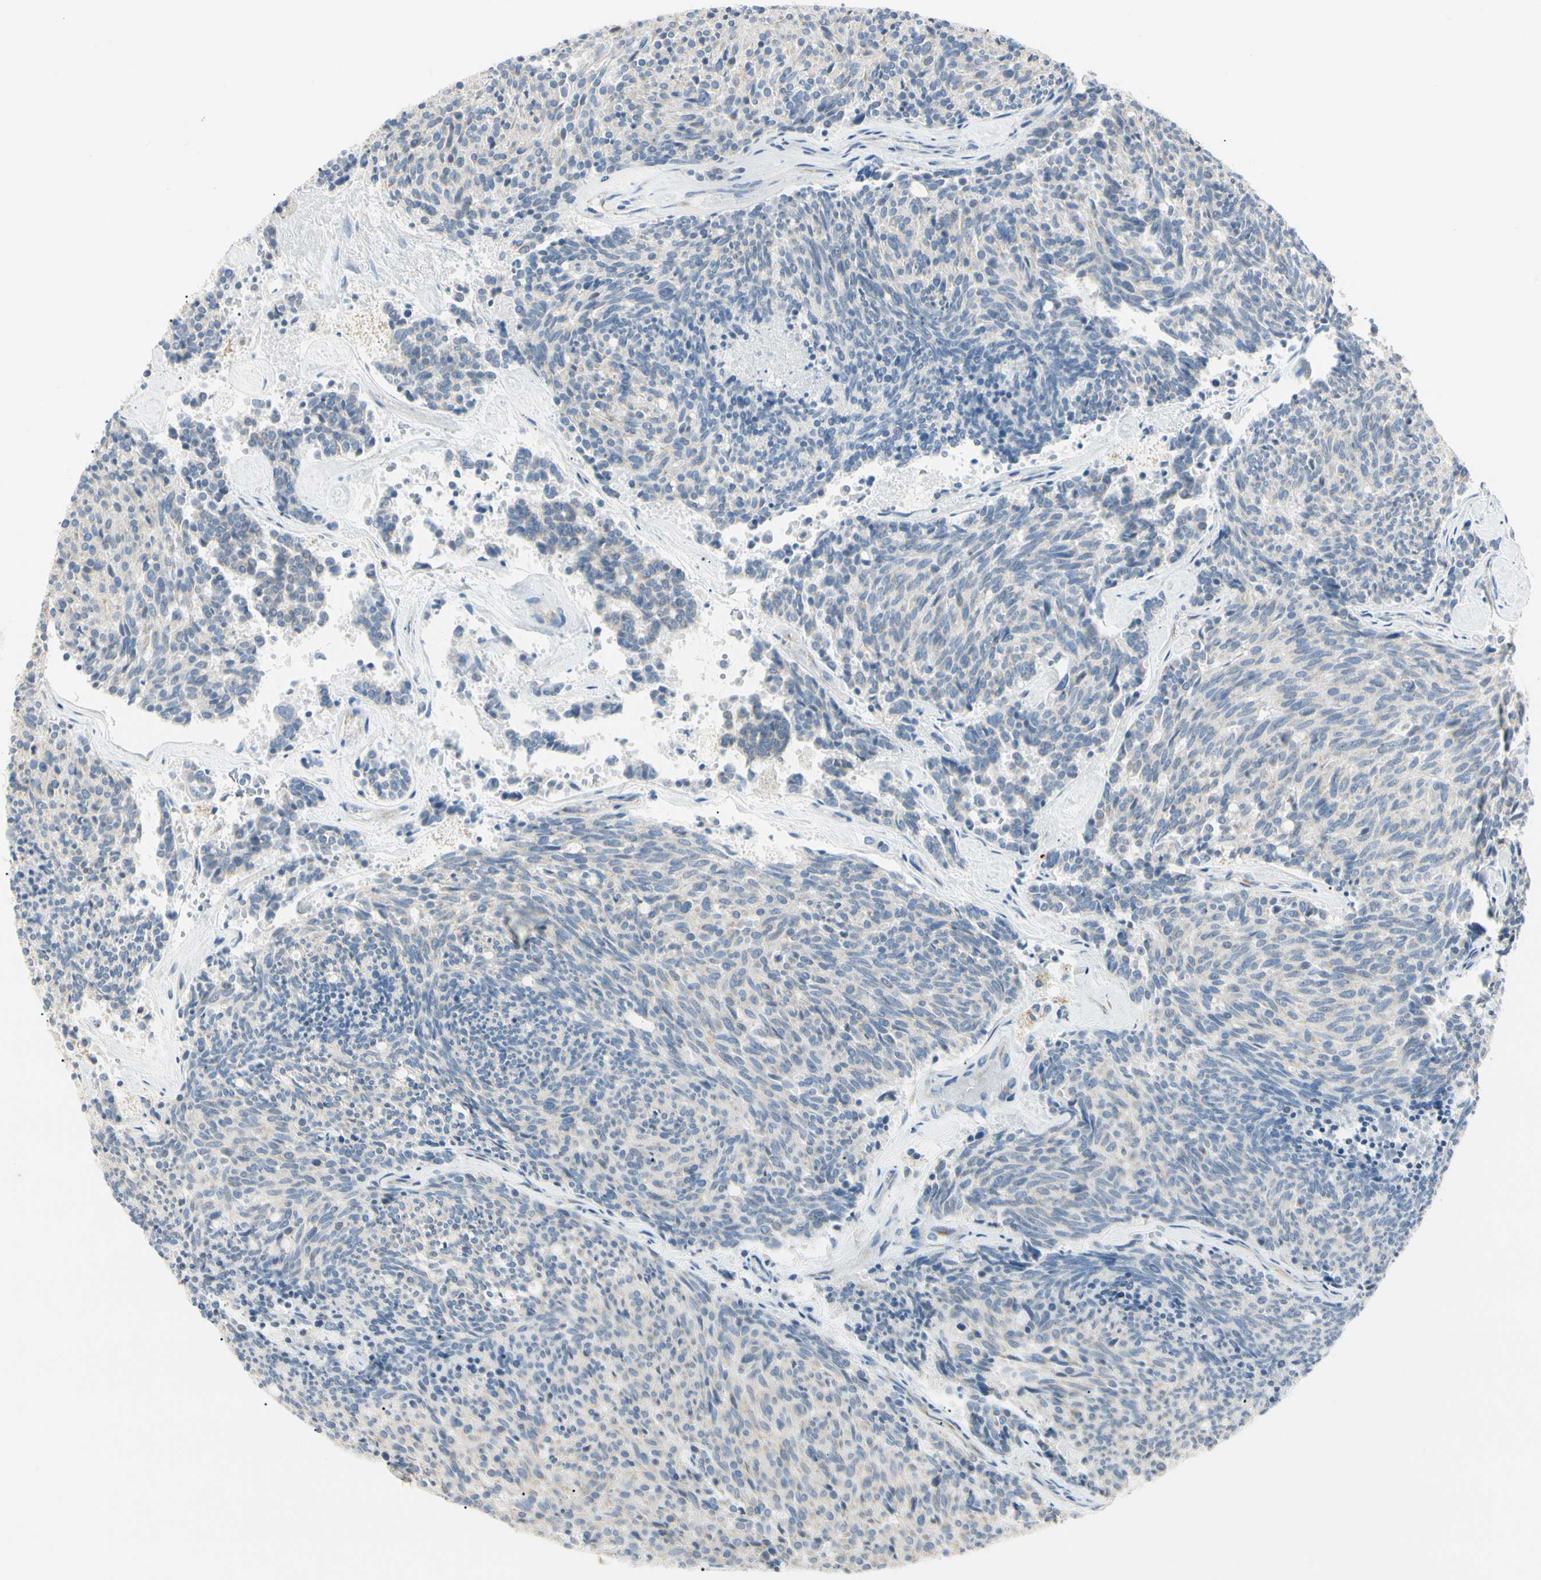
{"staining": {"intensity": "negative", "quantity": "none", "location": "none"}, "tissue": "carcinoid", "cell_type": "Tumor cells", "image_type": "cancer", "snomed": [{"axis": "morphology", "description": "Carcinoid, malignant, NOS"}, {"axis": "topography", "description": "Pancreas"}], "caption": "IHC micrograph of neoplastic tissue: human carcinoid stained with DAB displays no significant protein staining in tumor cells.", "gene": "ALDH18A1", "patient": {"sex": "female", "age": 54}}